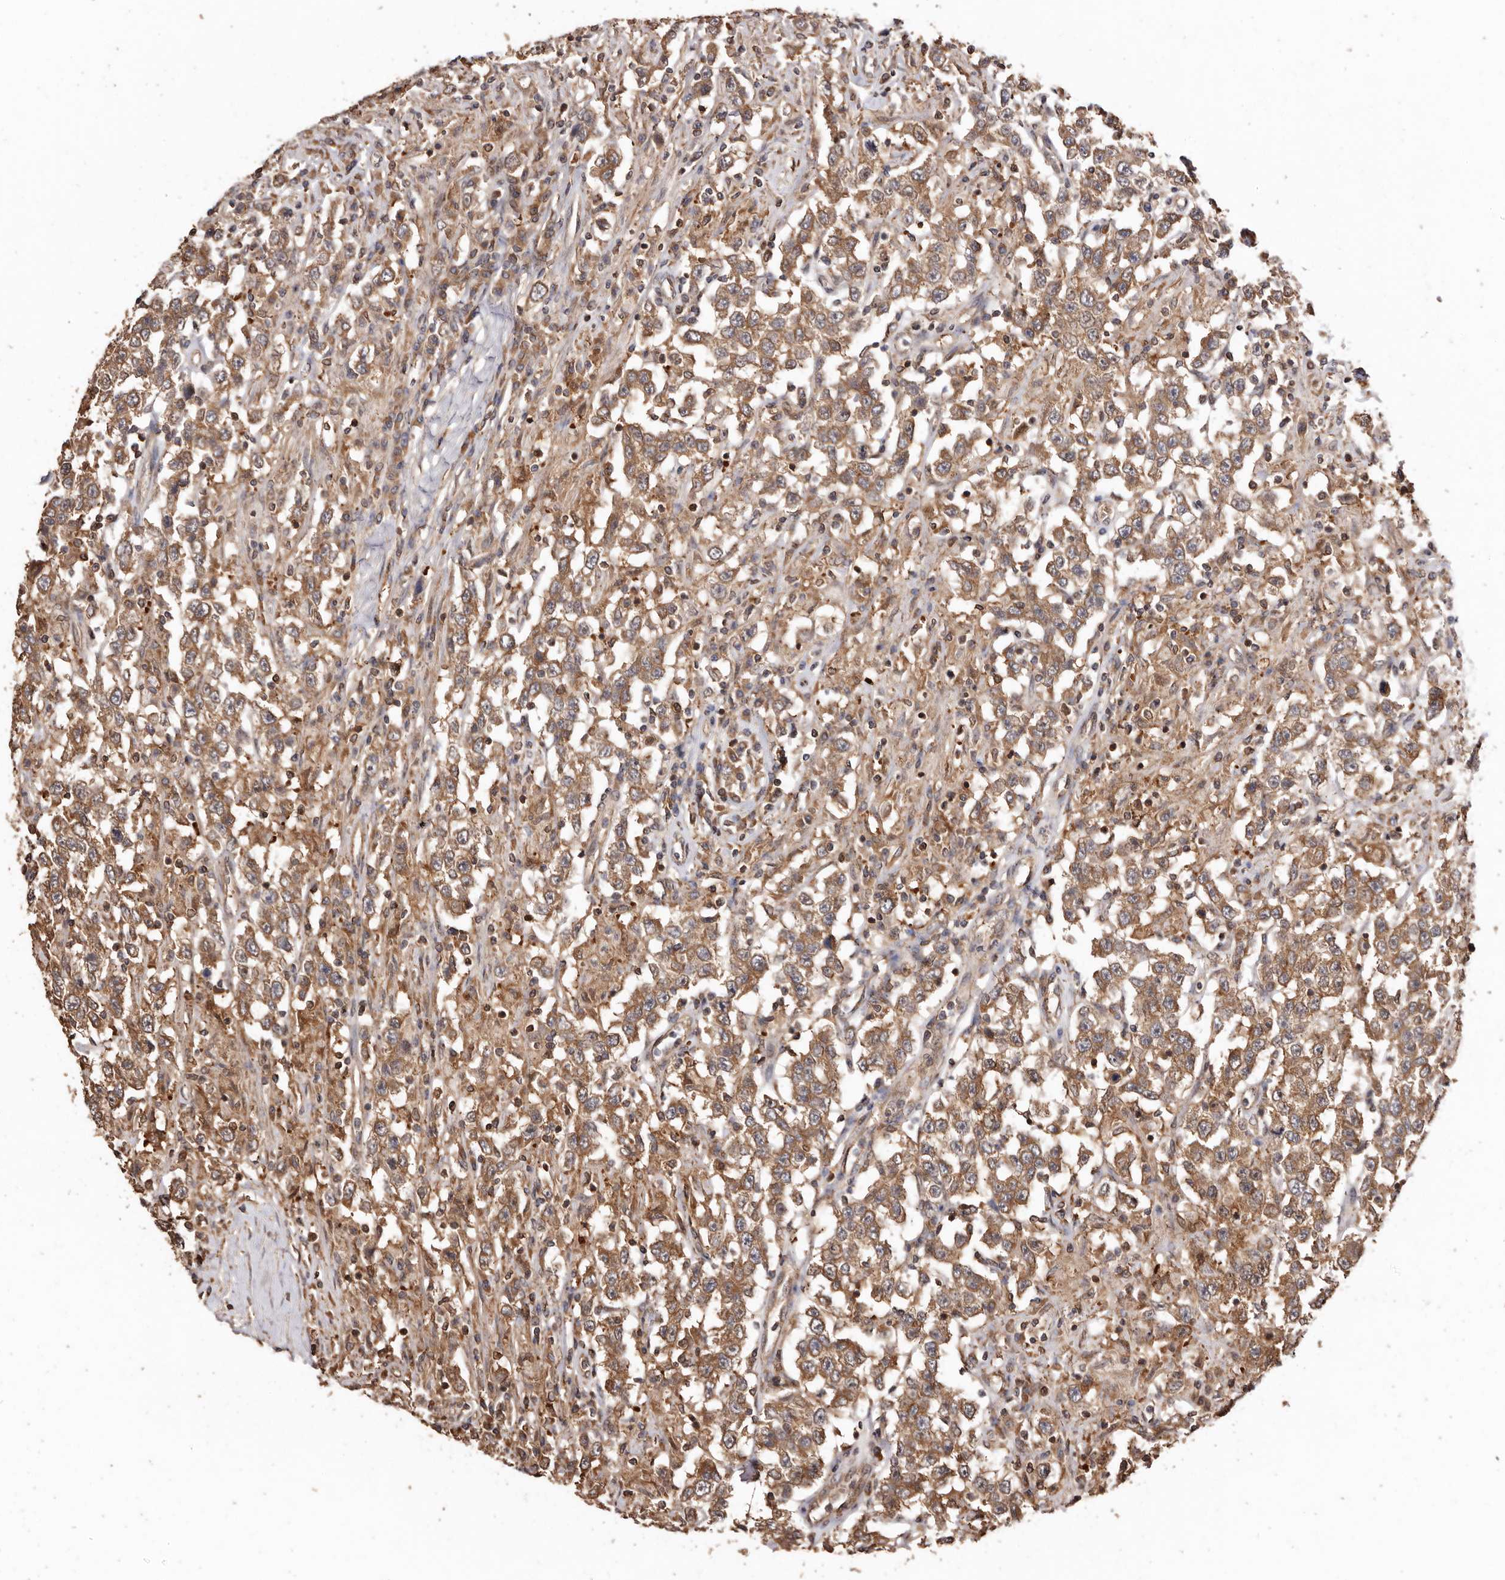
{"staining": {"intensity": "moderate", "quantity": ">75%", "location": "cytoplasmic/membranous"}, "tissue": "testis cancer", "cell_type": "Tumor cells", "image_type": "cancer", "snomed": [{"axis": "morphology", "description": "Seminoma, NOS"}, {"axis": "topography", "description": "Testis"}], "caption": "IHC of seminoma (testis) exhibits medium levels of moderate cytoplasmic/membranous staining in approximately >75% of tumor cells.", "gene": "COQ8B", "patient": {"sex": "male", "age": 41}}